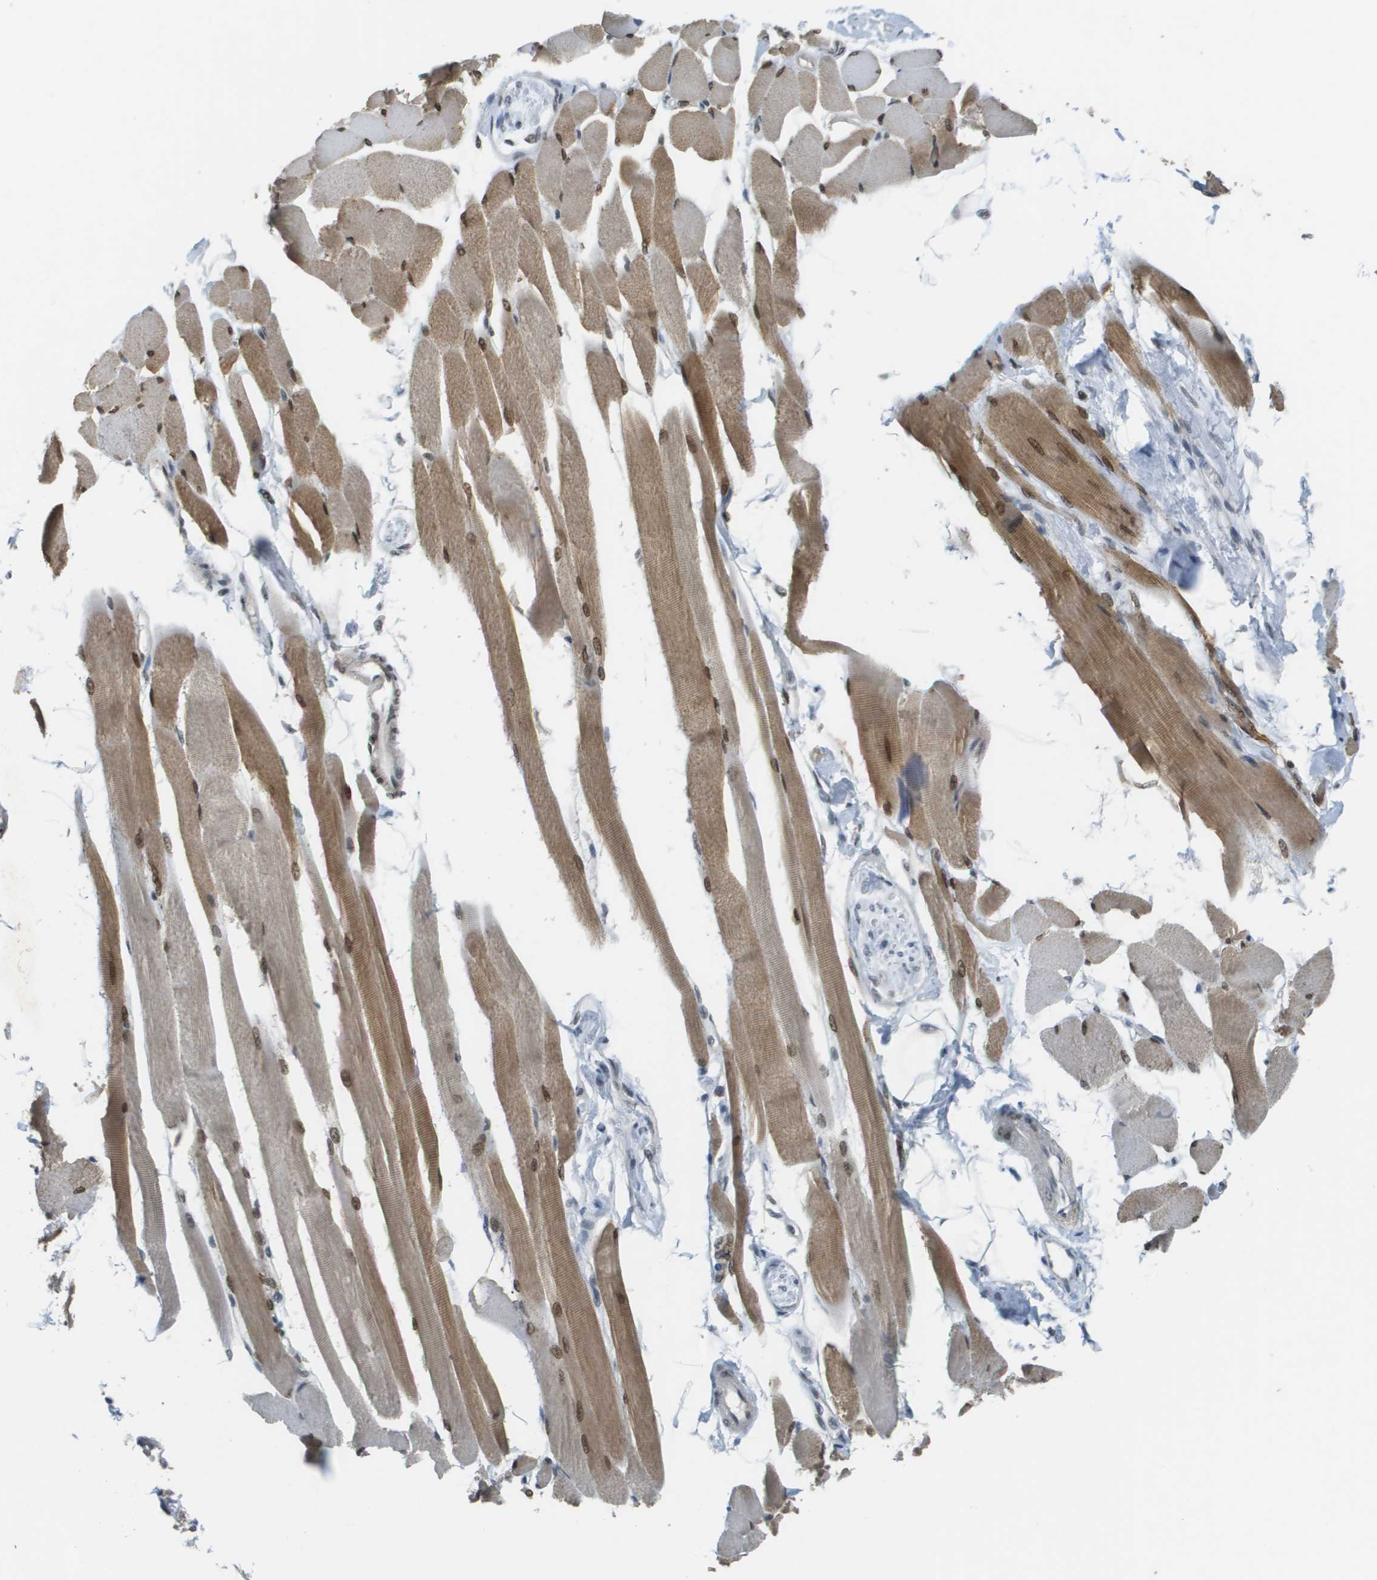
{"staining": {"intensity": "moderate", "quantity": ">75%", "location": "cytoplasmic/membranous,nuclear"}, "tissue": "skeletal muscle", "cell_type": "Myocytes", "image_type": "normal", "snomed": [{"axis": "morphology", "description": "Normal tissue, NOS"}, {"axis": "topography", "description": "Skeletal muscle"}, {"axis": "topography", "description": "Peripheral nerve tissue"}], "caption": "Myocytes reveal moderate cytoplasmic/membranous,nuclear staining in about >75% of cells in normal skeletal muscle. (brown staining indicates protein expression, while blue staining denotes nuclei).", "gene": "ARID1B", "patient": {"sex": "female", "age": 84}}